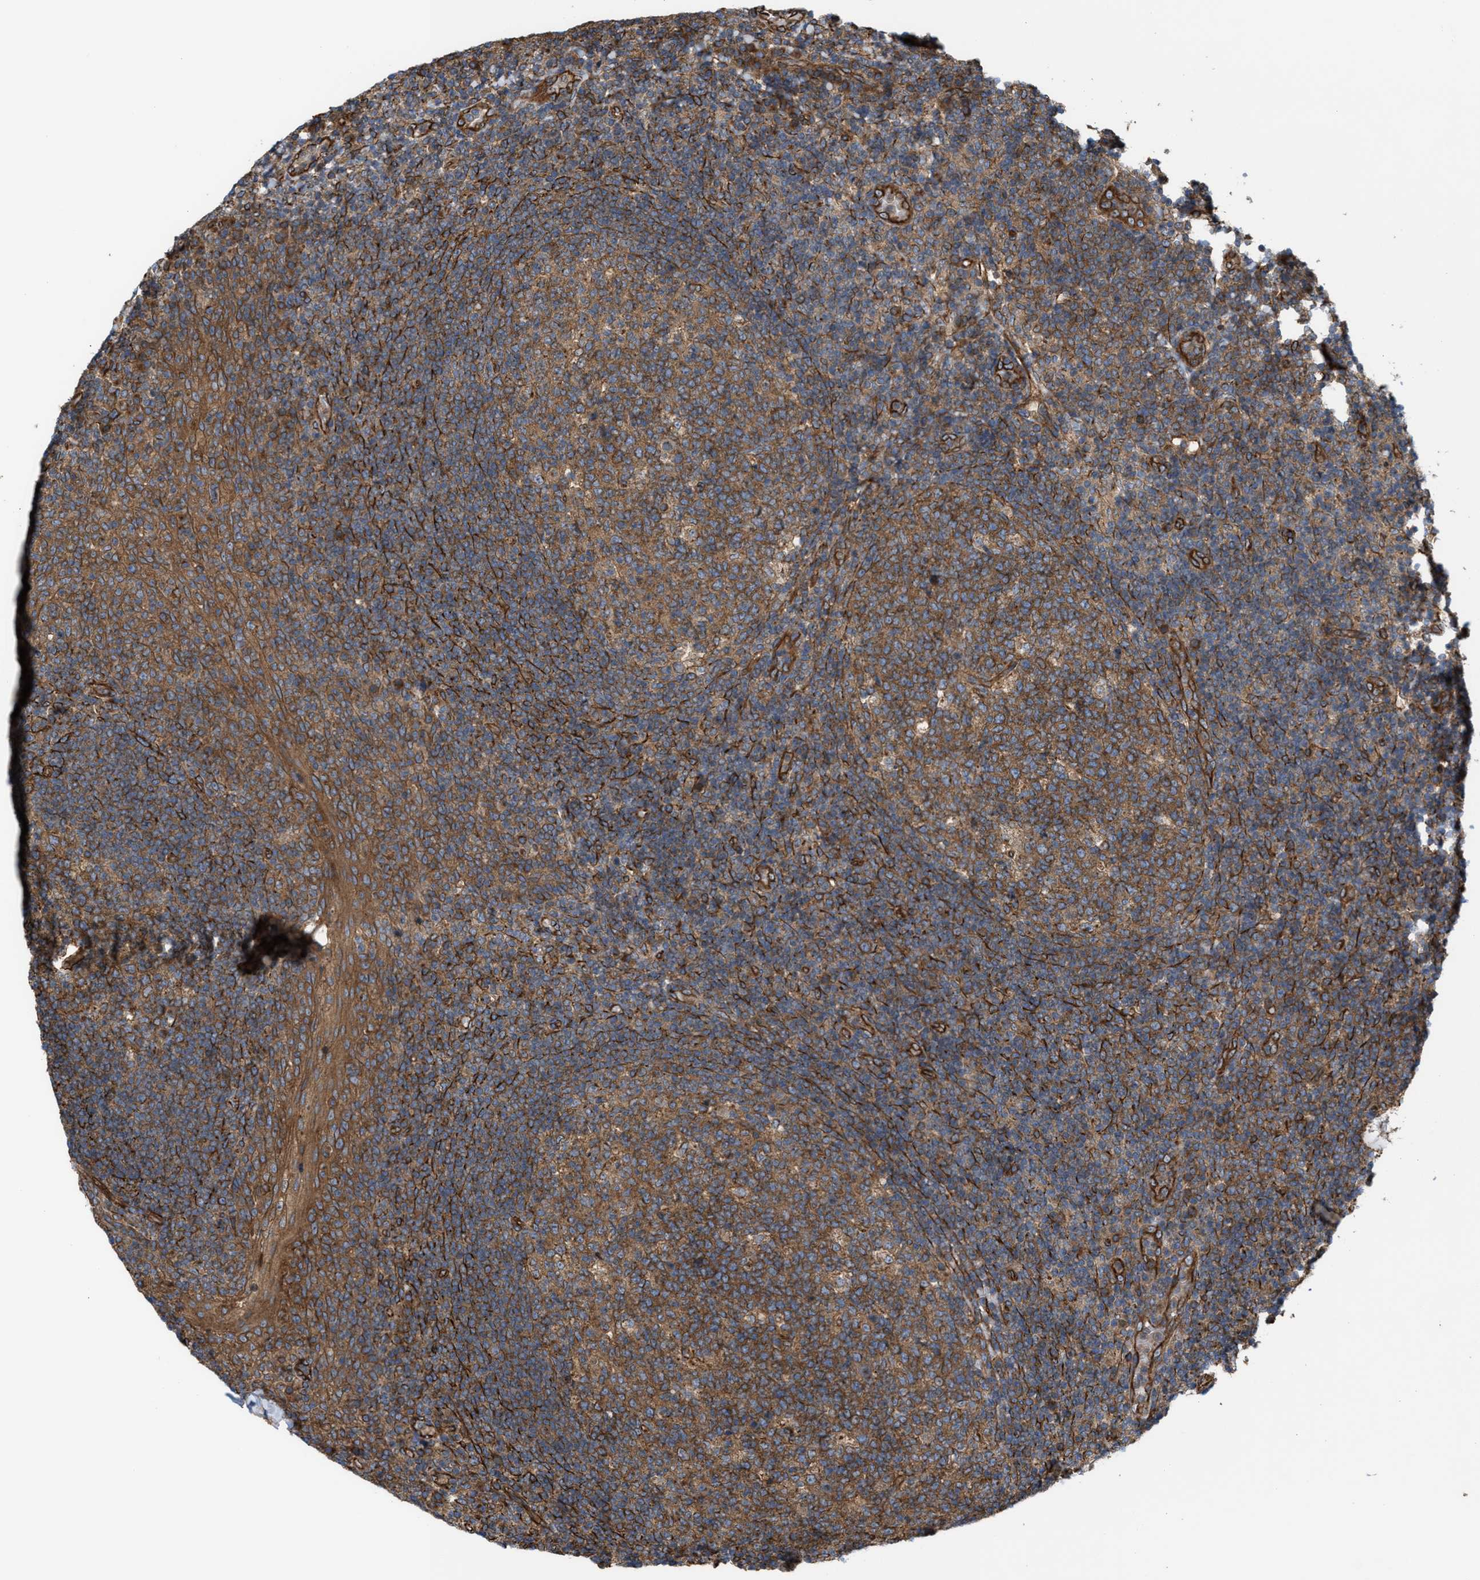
{"staining": {"intensity": "moderate", "quantity": ">75%", "location": "cytoplasmic/membranous"}, "tissue": "tonsil", "cell_type": "Germinal center cells", "image_type": "normal", "snomed": [{"axis": "morphology", "description": "Normal tissue, NOS"}, {"axis": "topography", "description": "Tonsil"}], "caption": "Immunohistochemistry (IHC) histopathology image of benign tonsil: human tonsil stained using IHC demonstrates medium levels of moderate protein expression localized specifically in the cytoplasmic/membranous of germinal center cells, appearing as a cytoplasmic/membranous brown color.", "gene": "EPS15L1", "patient": {"sex": "female", "age": 19}}